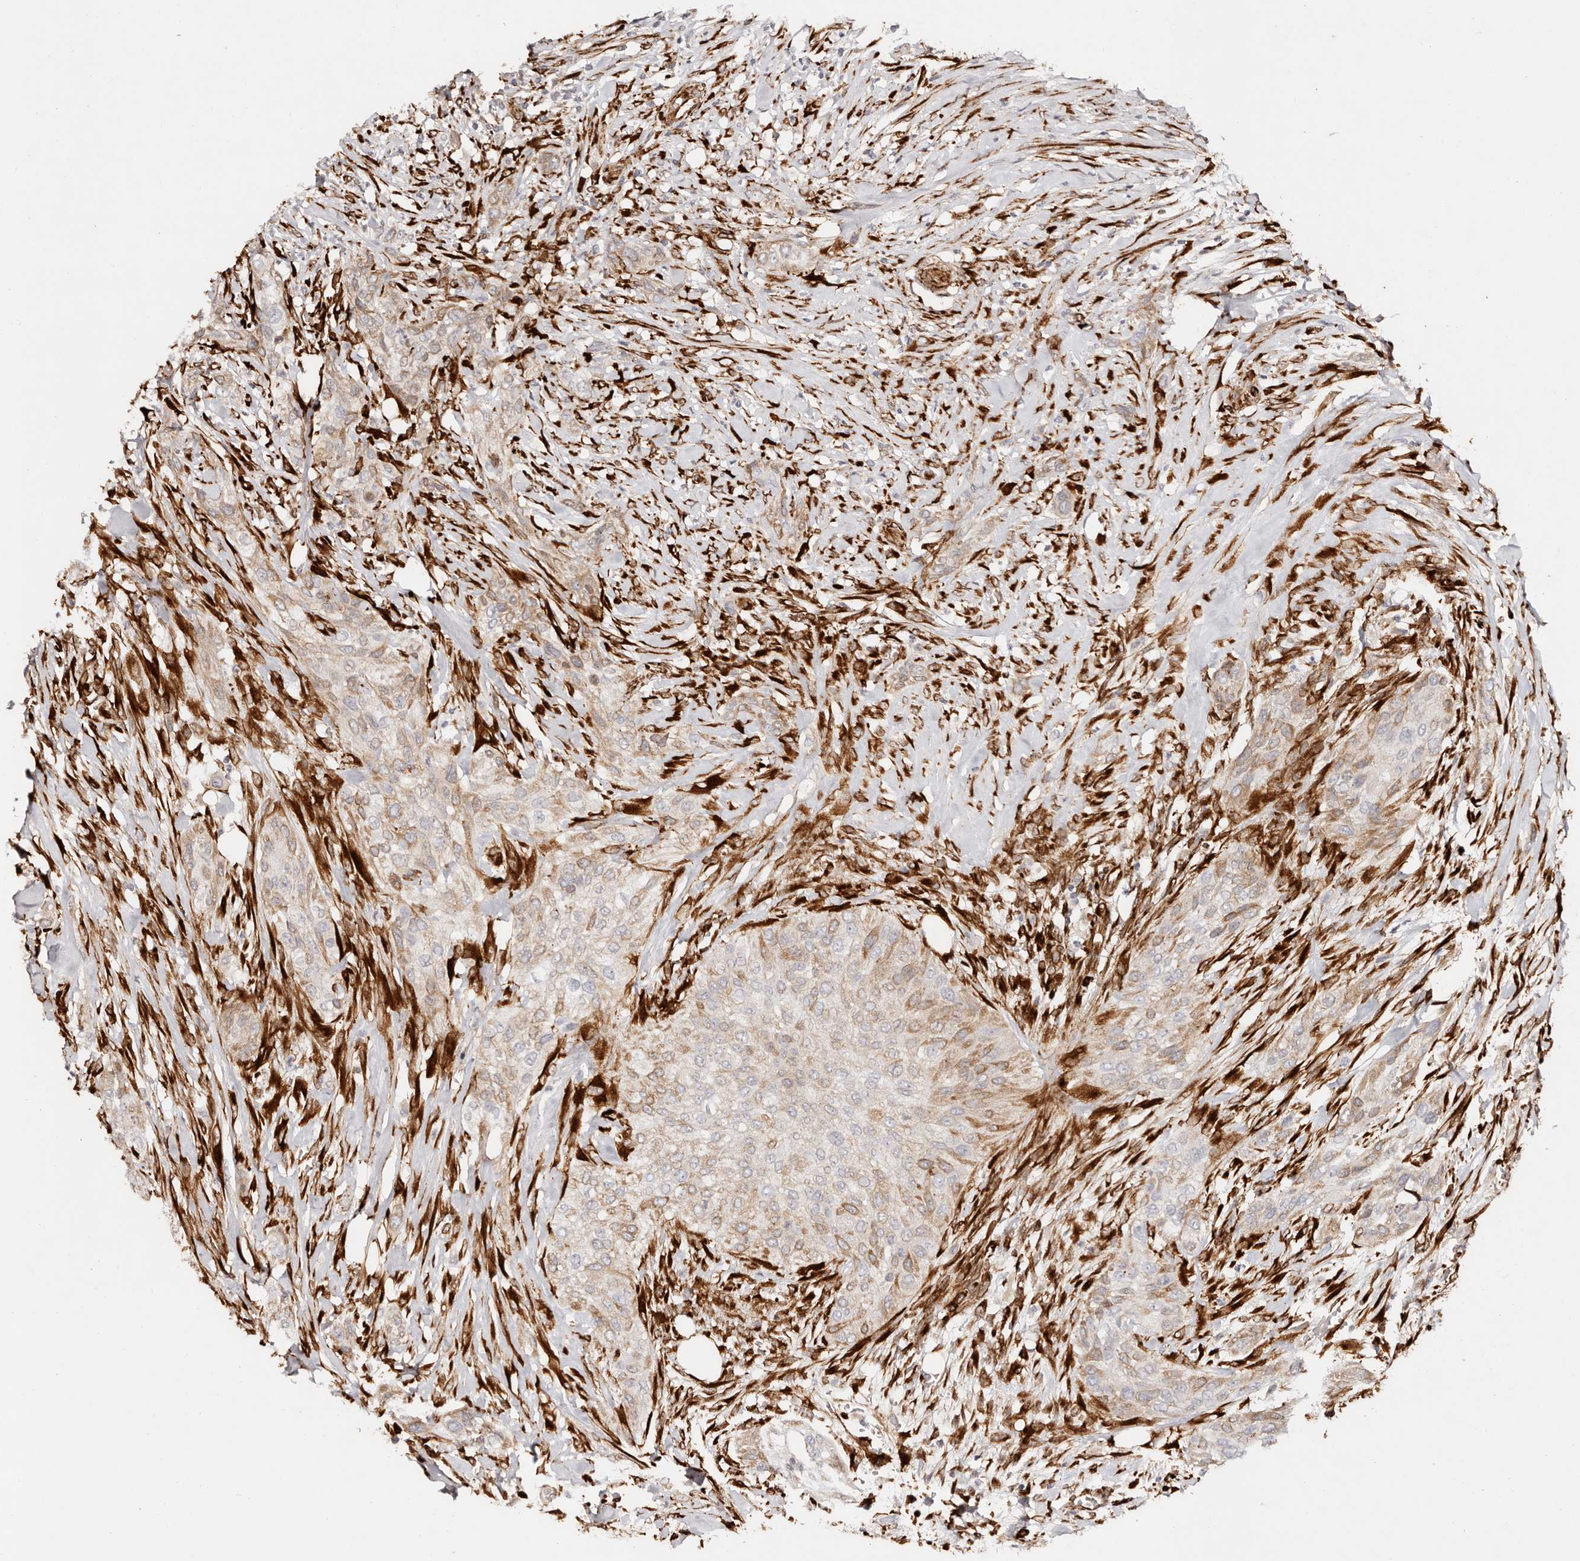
{"staining": {"intensity": "moderate", "quantity": "25%-75%", "location": "cytoplasmic/membranous"}, "tissue": "urothelial cancer", "cell_type": "Tumor cells", "image_type": "cancer", "snomed": [{"axis": "morphology", "description": "Urothelial carcinoma, High grade"}, {"axis": "topography", "description": "Urinary bladder"}], "caption": "A brown stain labels moderate cytoplasmic/membranous positivity of a protein in human urothelial carcinoma (high-grade) tumor cells.", "gene": "SERPINH1", "patient": {"sex": "male", "age": 35}}